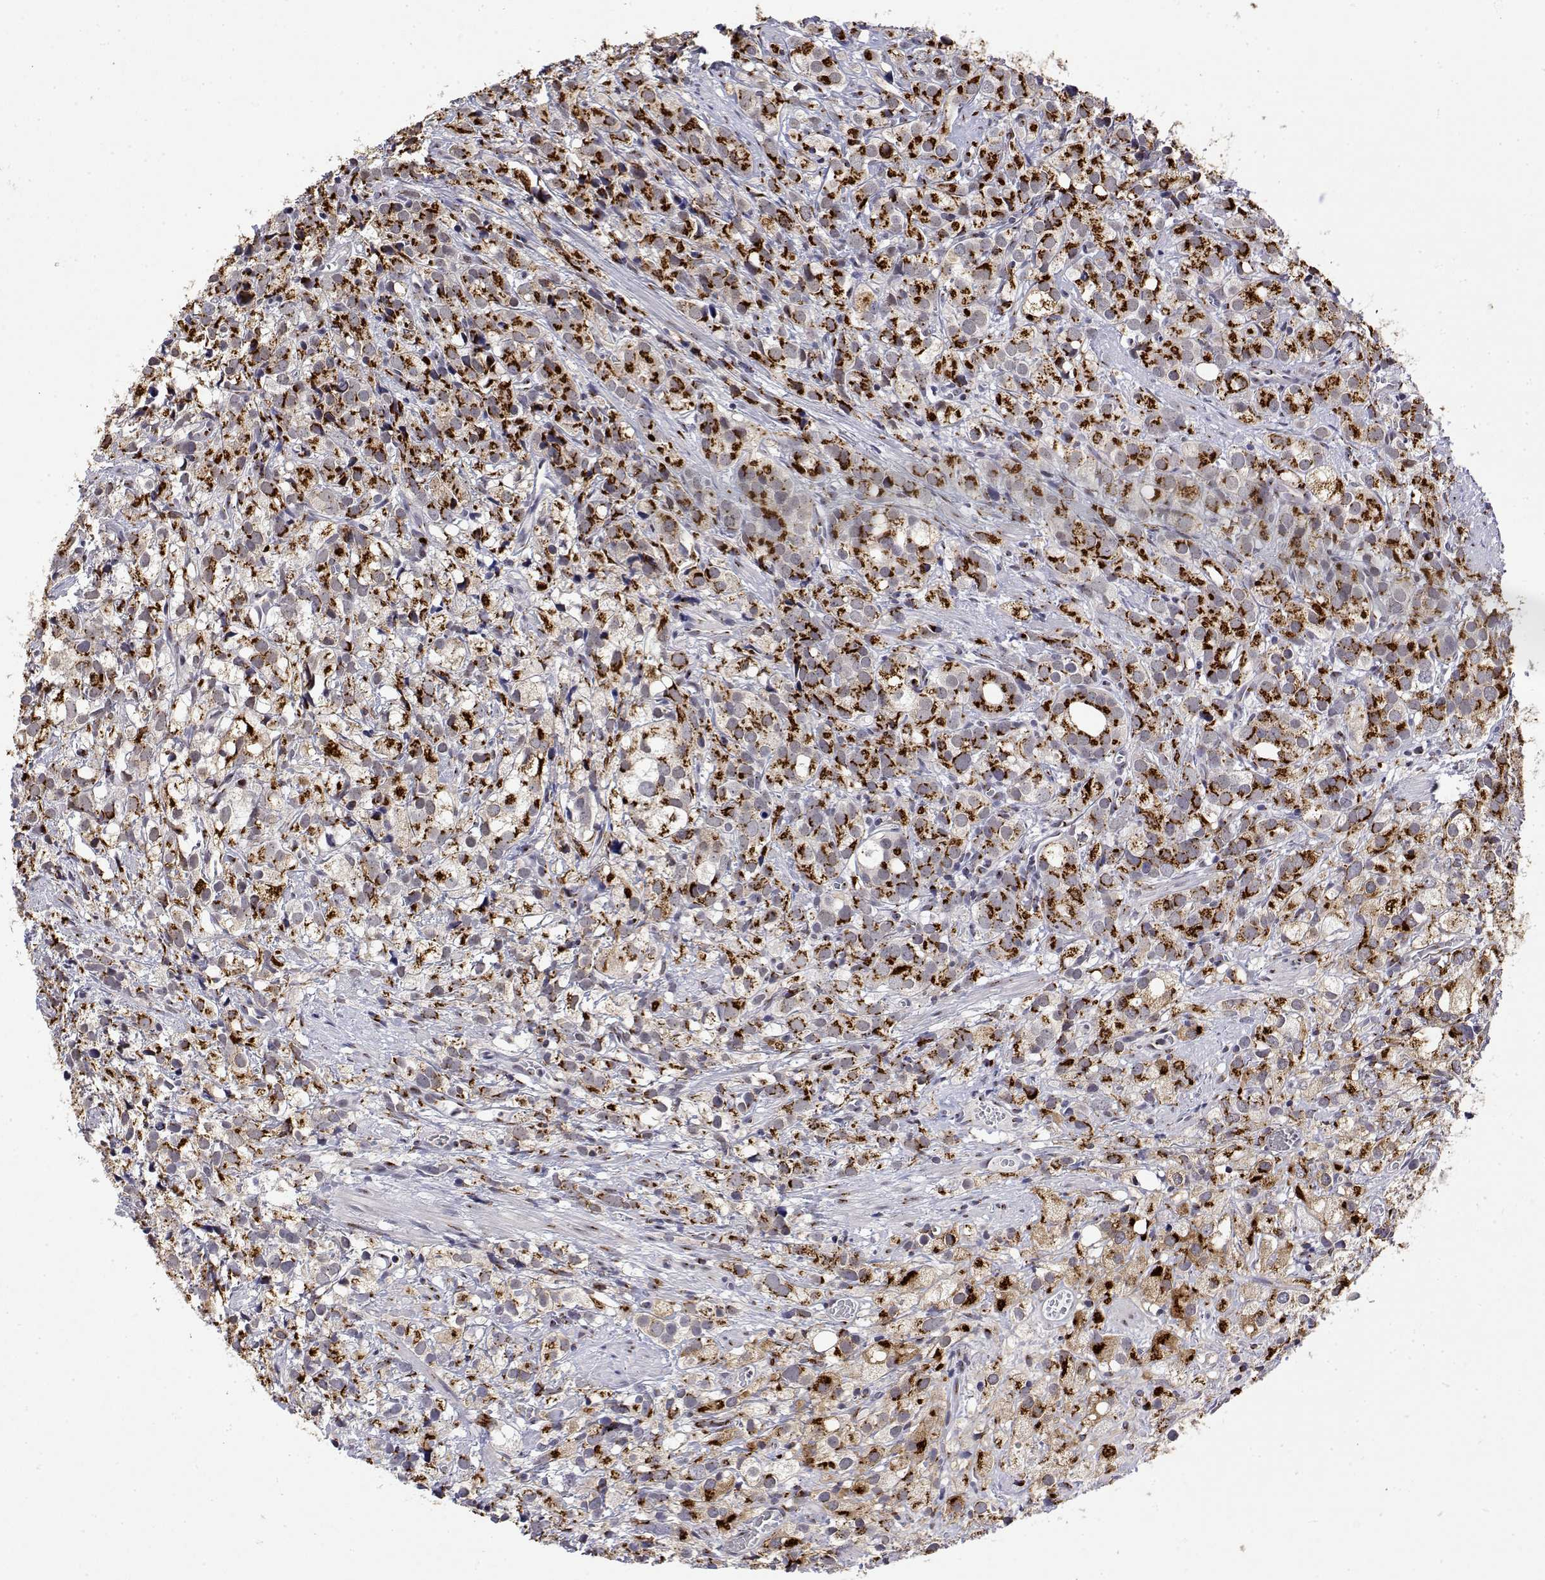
{"staining": {"intensity": "strong", "quantity": ">75%", "location": "cytoplasmic/membranous"}, "tissue": "prostate cancer", "cell_type": "Tumor cells", "image_type": "cancer", "snomed": [{"axis": "morphology", "description": "Adenocarcinoma, High grade"}, {"axis": "topography", "description": "Prostate"}], "caption": "There is high levels of strong cytoplasmic/membranous staining in tumor cells of prostate cancer, as demonstrated by immunohistochemical staining (brown color).", "gene": "YIPF3", "patient": {"sex": "male", "age": 86}}